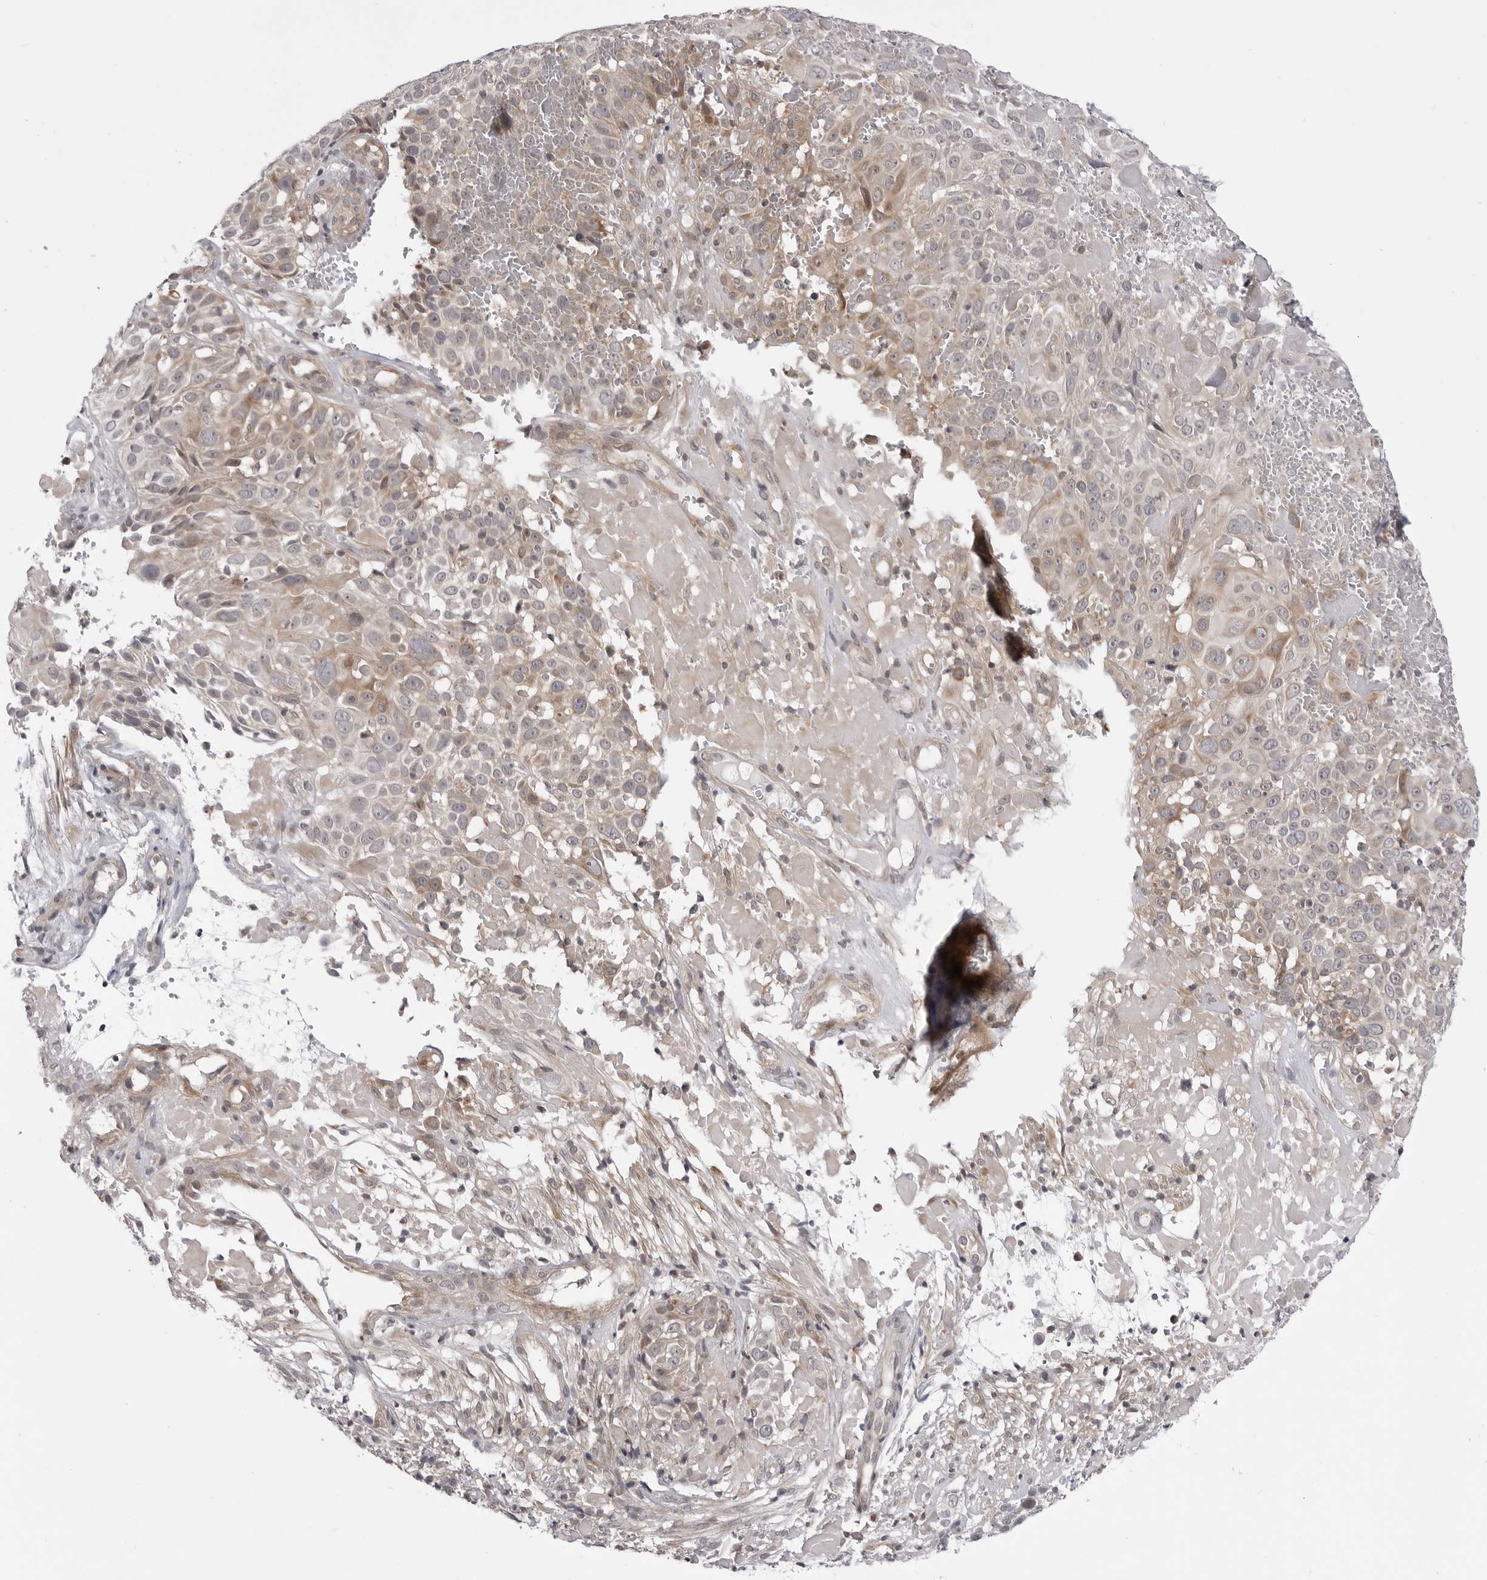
{"staining": {"intensity": "moderate", "quantity": "<25%", "location": "cytoplasmic/membranous"}, "tissue": "cervical cancer", "cell_type": "Tumor cells", "image_type": "cancer", "snomed": [{"axis": "morphology", "description": "Squamous cell carcinoma, NOS"}, {"axis": "topography", "description": "Cervix"}], "caption": "Immunohistochemistry (IHC) (DAB (3,3'-diaminobenzidine)) staining of cervical cancer (squamous cell carcinoma) exhibits moderate cytoplasmic/membranous protein expression in about <25% of tumor cells.", "gene": "CCDC18", "patient": {"sex": "female", "age": 74}}